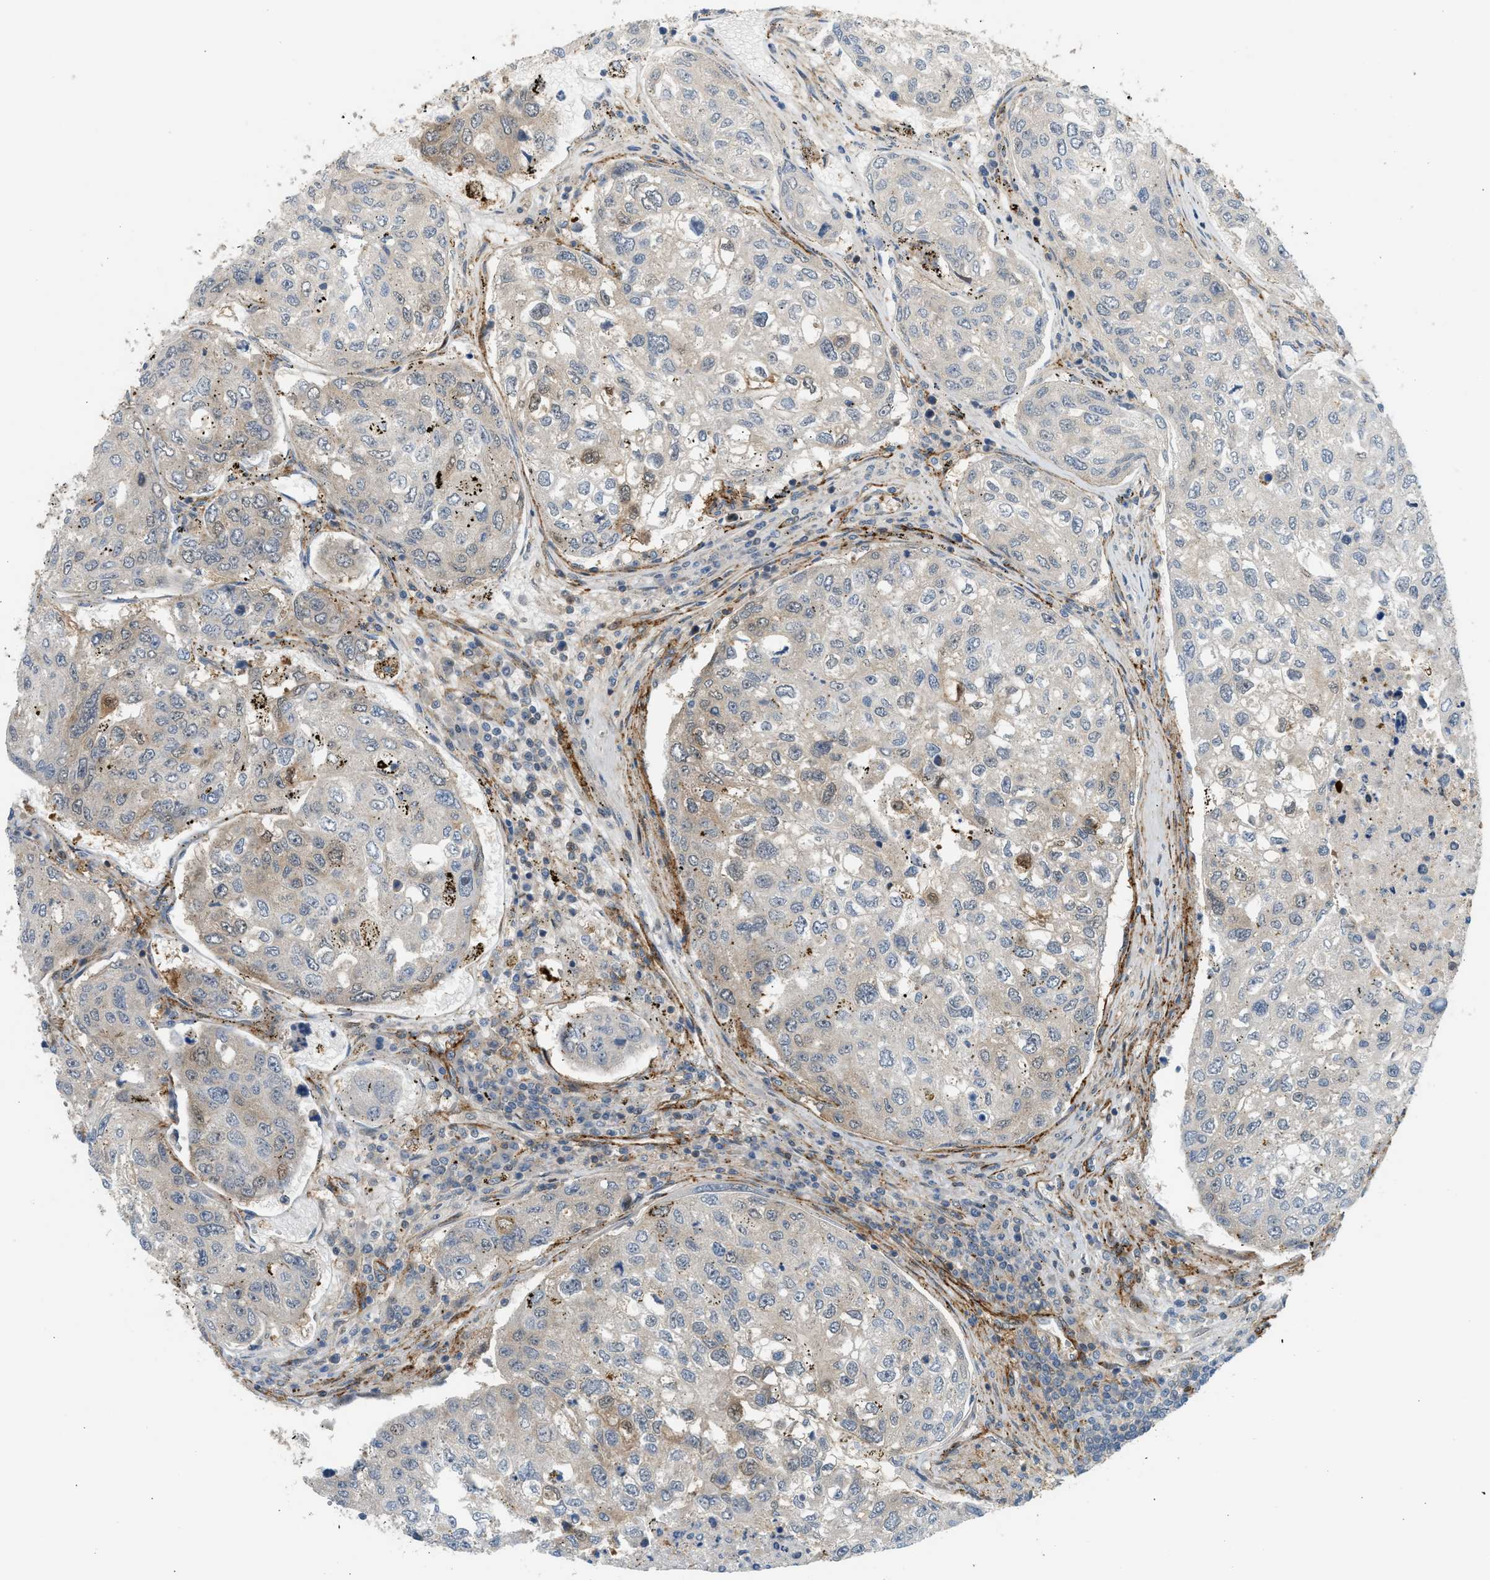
{"staining": {"intensity": "moderate", "quantity": "25%-75%", "location": "cytoplasmic/membranous"}, "tissue": "urothelial cancer", "cell_type": "Tumor cells", "image_type": "cancer", "snomed": [{"axis": "morphology", "description": "Urothelial carcinoma, High grade"}, {"axis": "topography", "description": "Lymph node"}, {"axis": "topography", "description": "Urinary bladder"}], "caption": "Immunohistochemical staining of urothelial cancer reveals moderate cytoplasmic/membranous protein expression in approximately 25%-75% of tumor cells.", "gene": "EDNRA", "patient": {"sex": "male", "age": 51}}